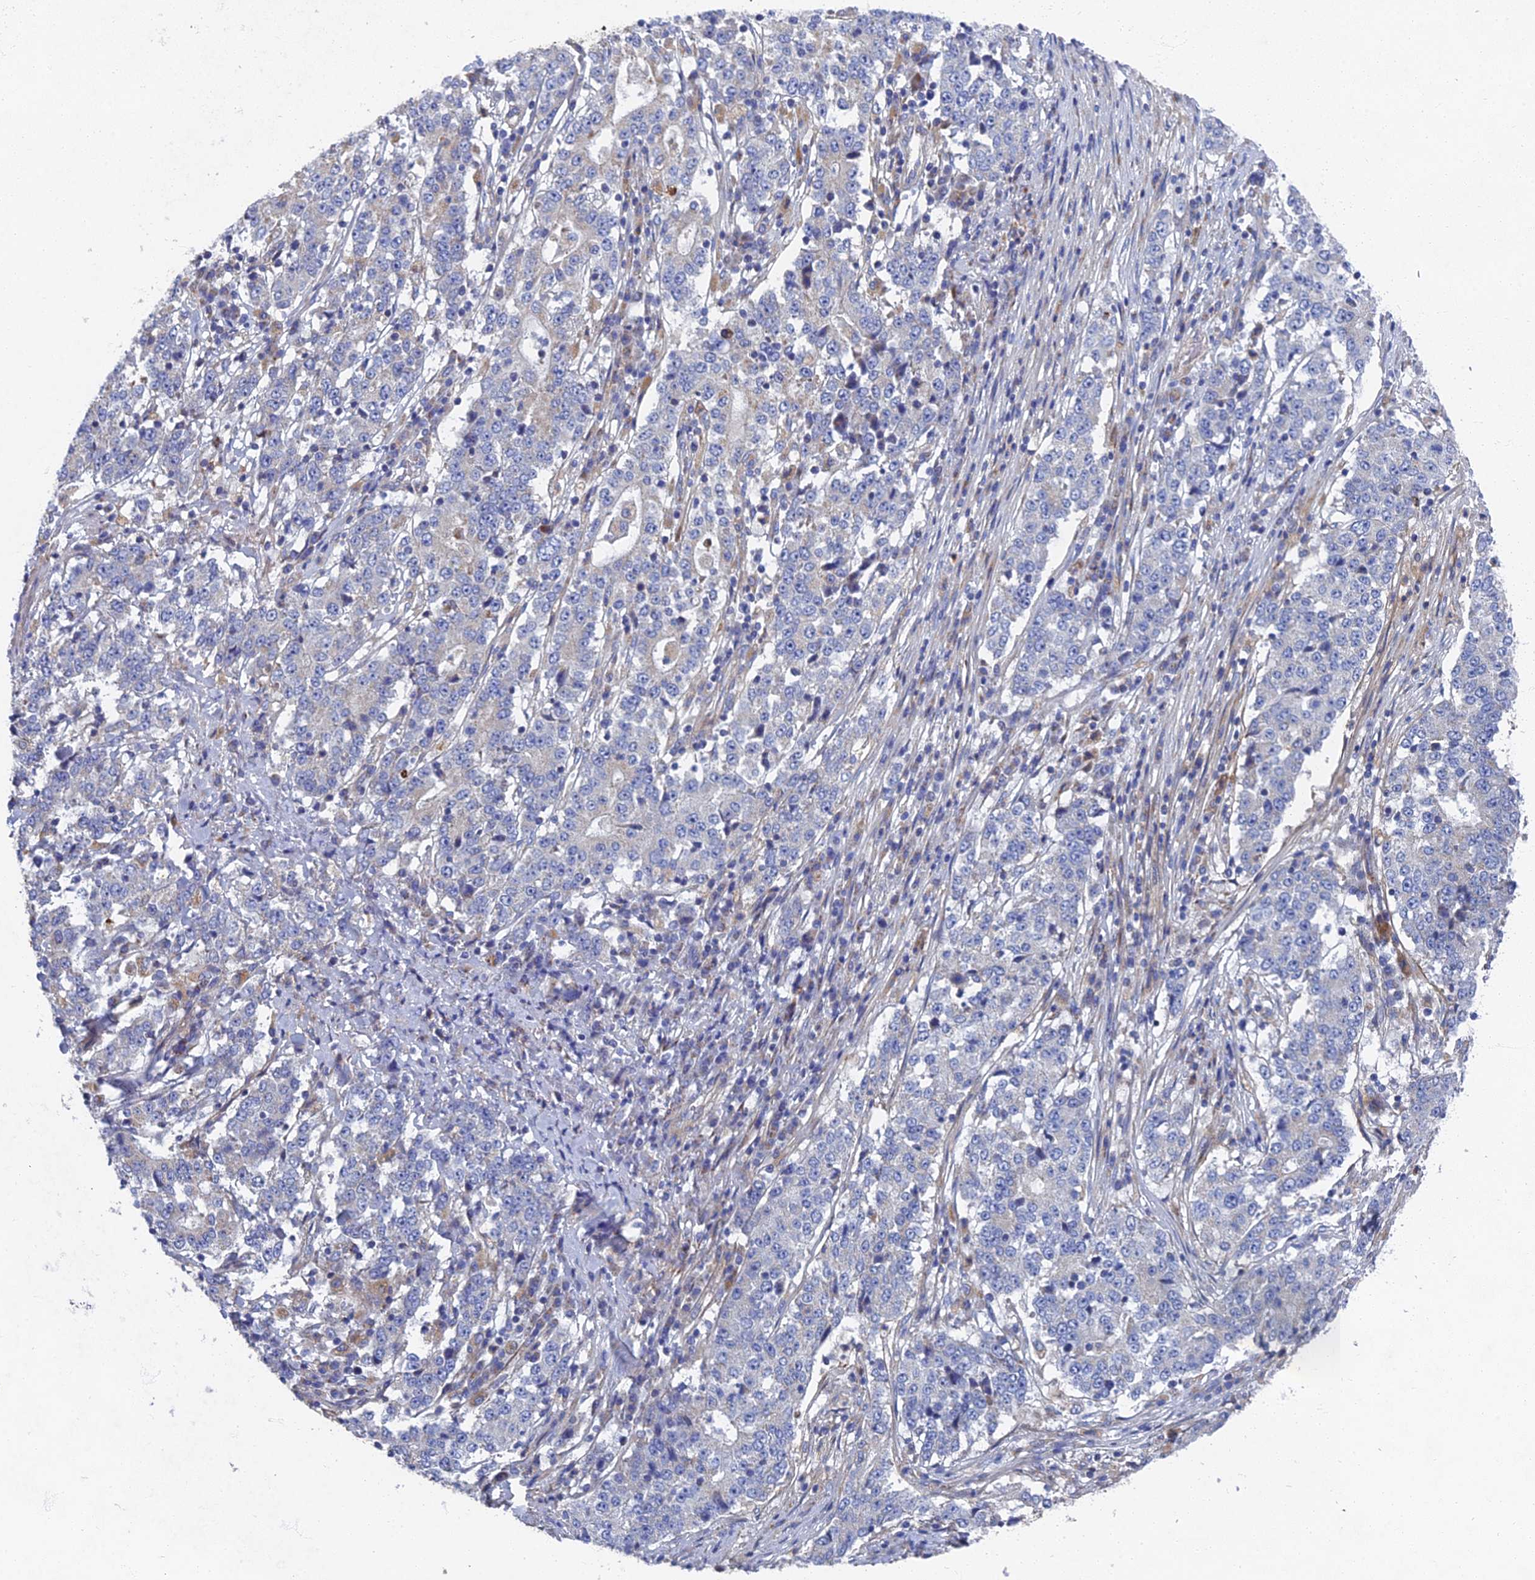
{"staining": {"intensity": "negative", "quantity": "none", "location": "none"}, "tissue": "stomach cancer", "cell_type": "Tumor cells", "image_type": "cancer", "snomed": [{"axis": "morphology", "description": "Adenocarcinoma, NOS"}, {"axis": "topography", "description": "Stomach"}], "caption": "Protein analysis of stomach cancer (adenocarcinoma) exhibits no significant expression in tumor cells. (DAB immunohistochemistry (IHC), high magnification).", "gene": "RNASEK", "patient": {"sex": "male", "age": 59}}